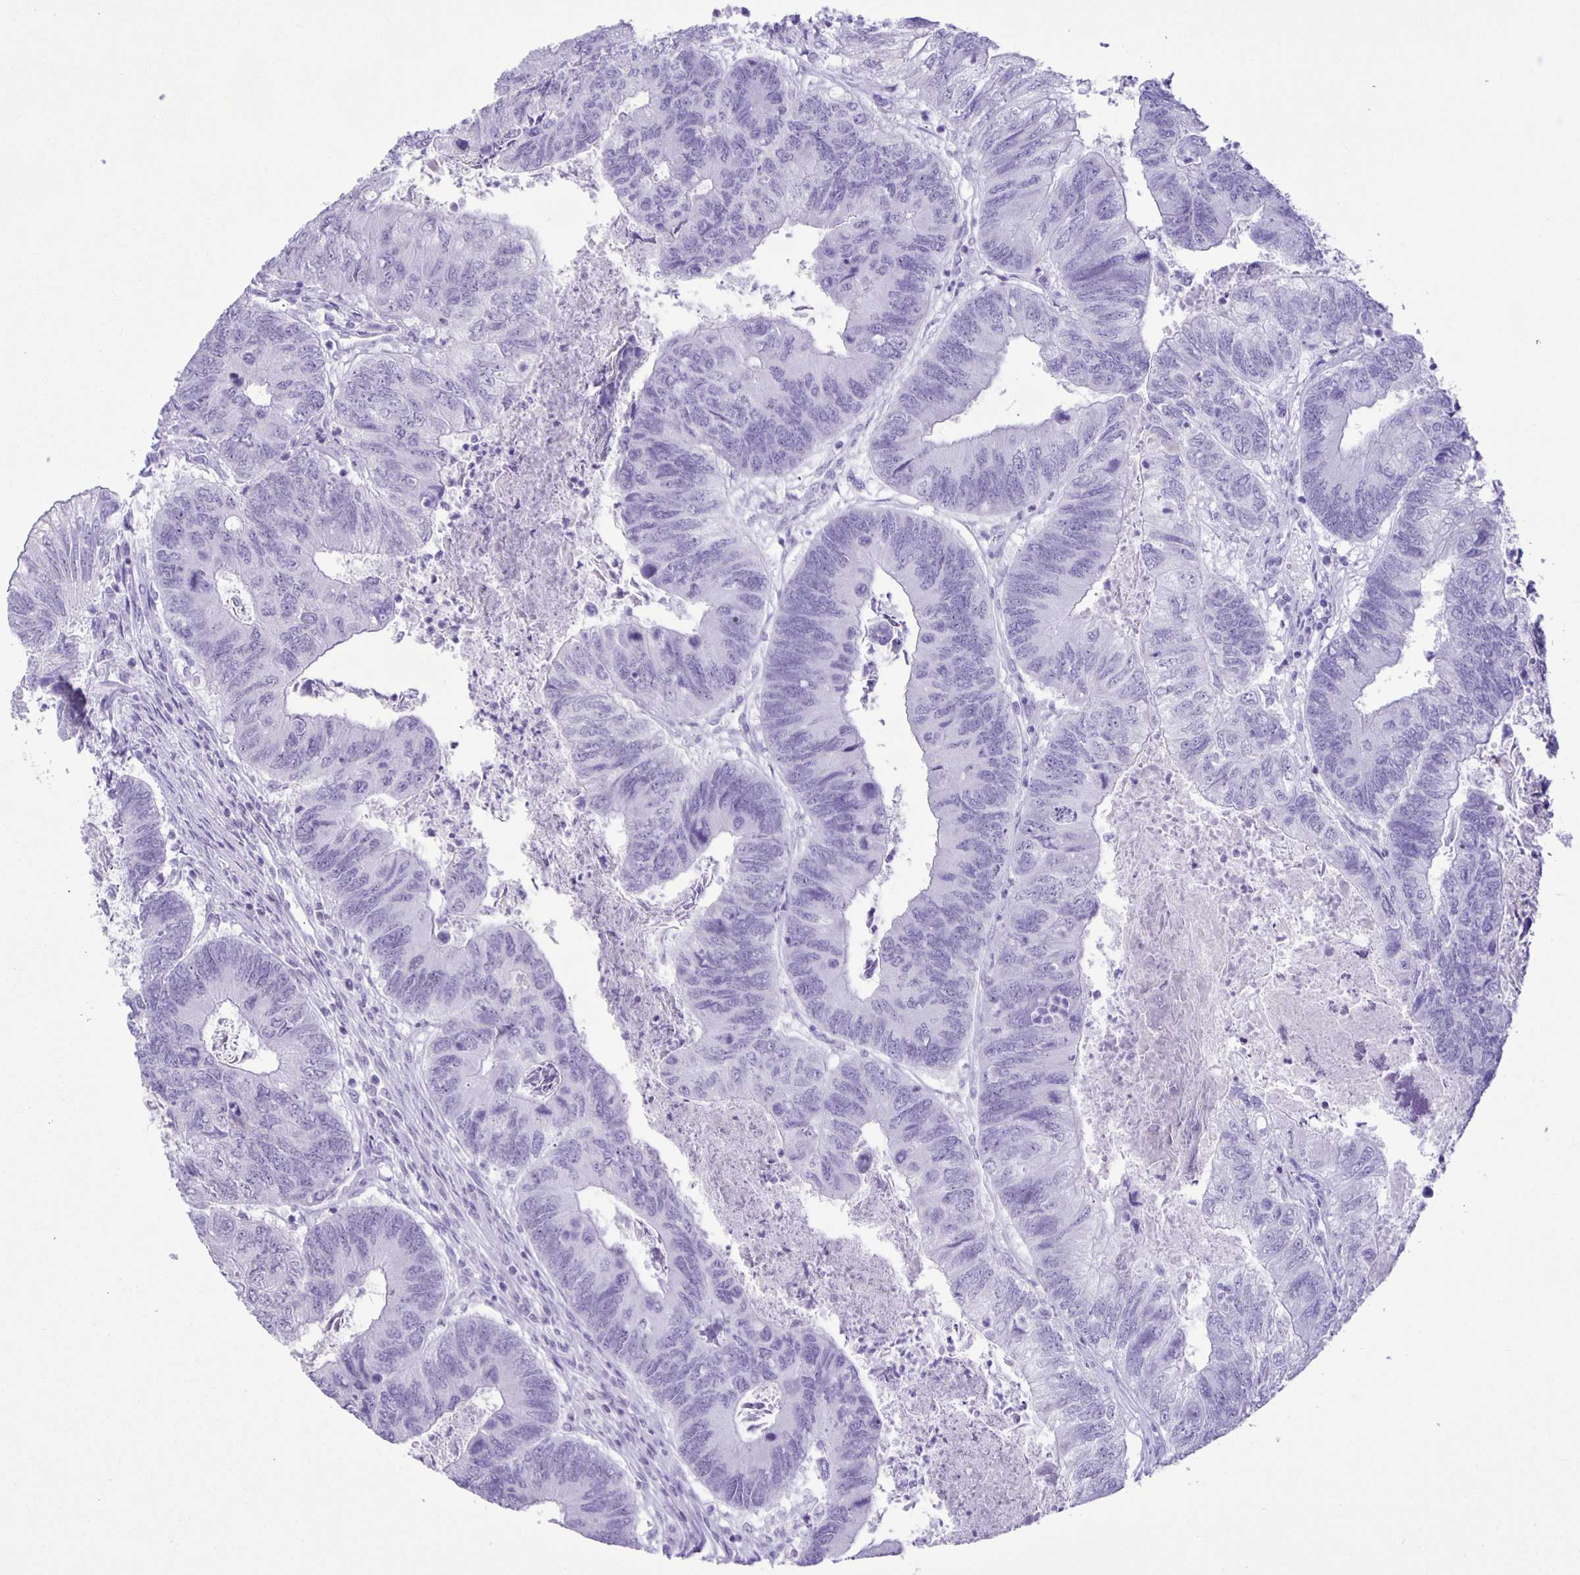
{"staining": {"intensity": "negative", "quantity": "none", "location": "none"}, "tissue": "colorectal cancer", "cell_type": "Tumor cells", "image_type": "cancer", "snomed": [{"axis": "morphology", "description": "Adenocarcinoma, NOS"}, {"axis": "topography", "description": "Colon"}], "caption": "Colorectal cancer was stained to show a protein in brown. There is no significant expression in tumor cells.", "gene": "EZHIP", "patient": {"sex": "female", "age": 67}}